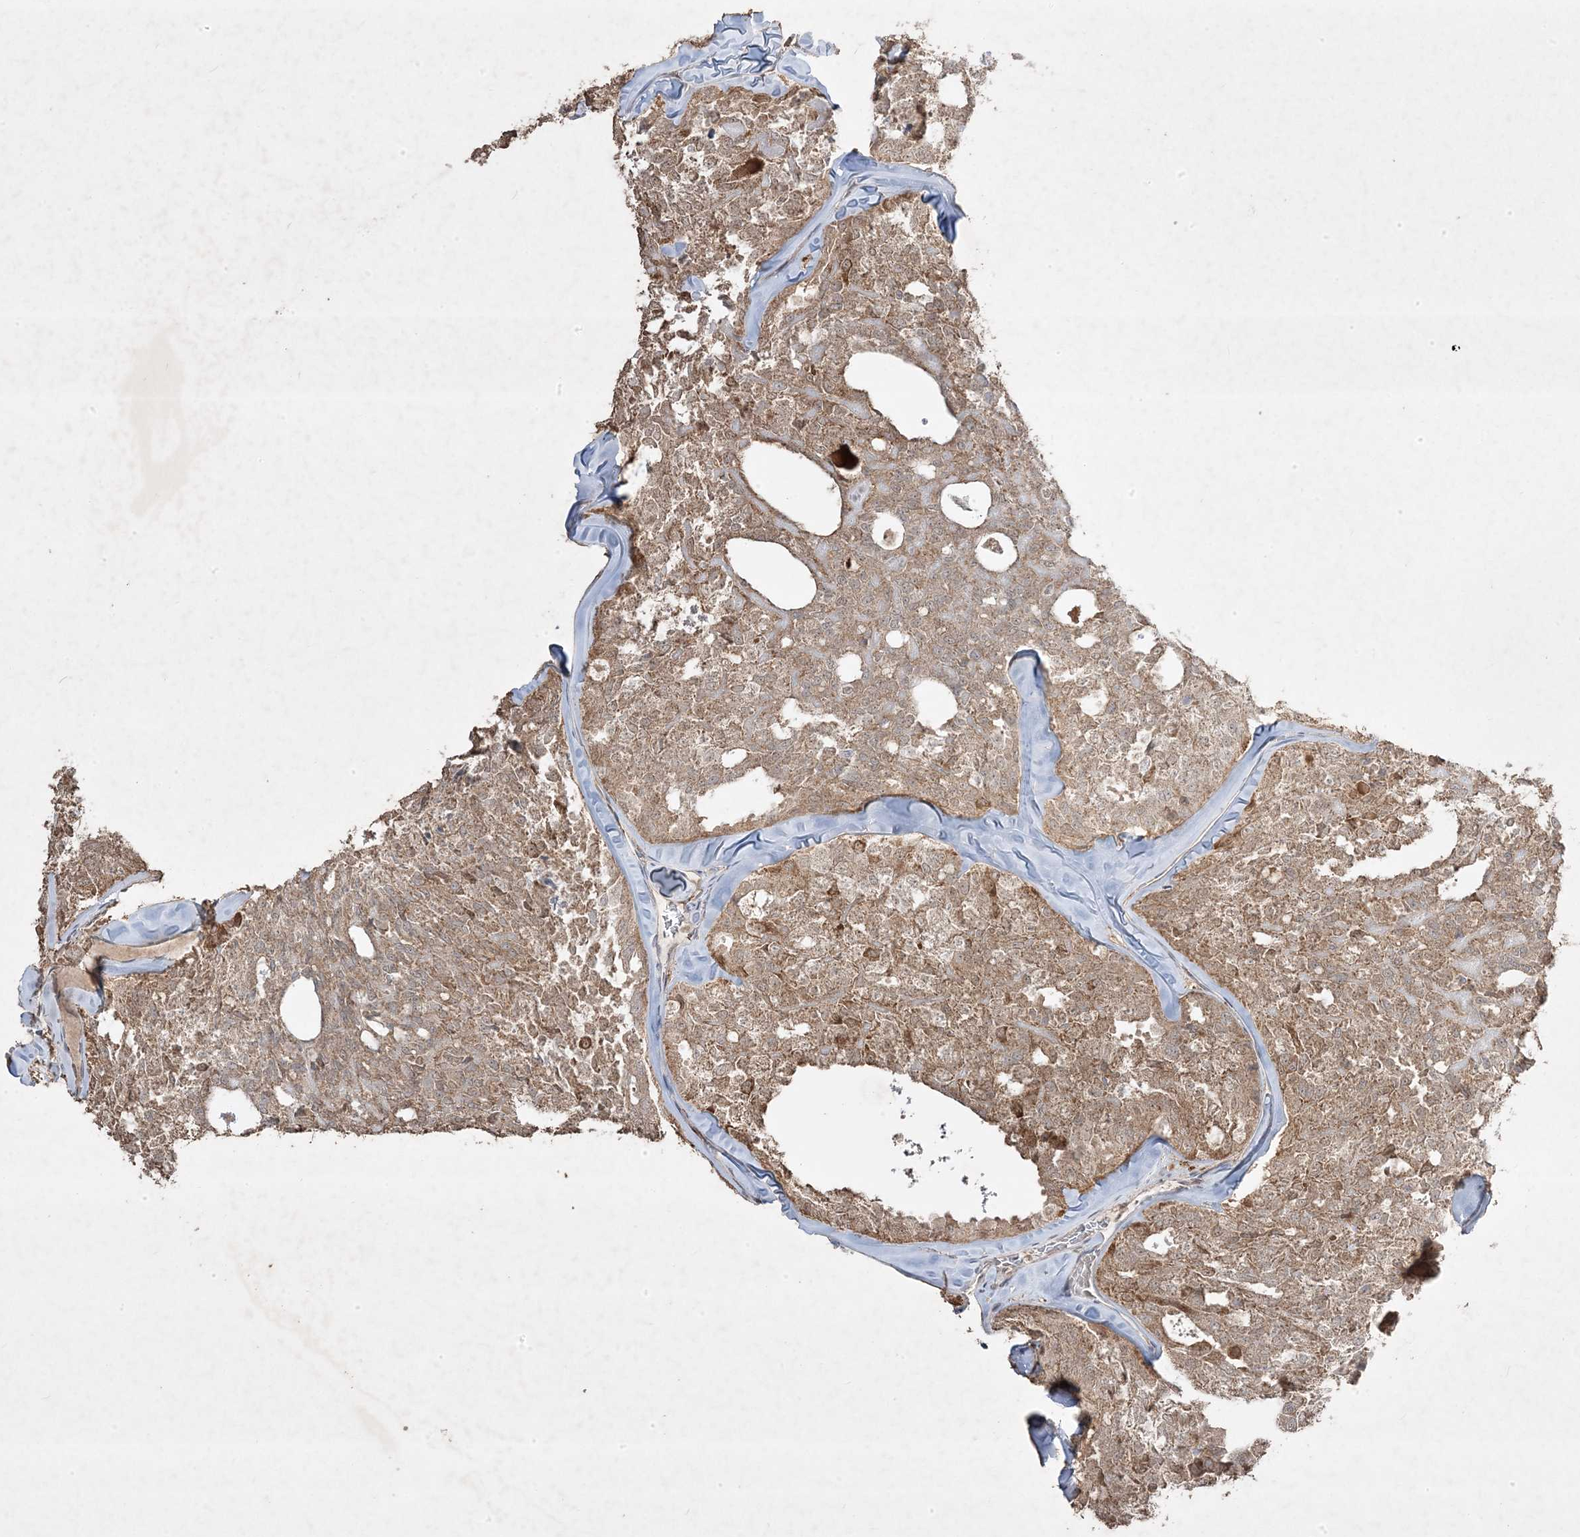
{"staining": {"intensity": "moderate", "quantity": ">75%", "location": "cytoplasmic/membranous"}, "tissue": "thyroid cancer", "cell_type": "Tumor cells", "image_type": "cancer", "snomed": [{"axis": "morphology", "description": "Follicular adenoma carcinoma, NOS"}, {"axis": "topography", "description": "Thyroid gland"}], "caption": "Immunohistochemical staining of human thyroid cancer (follicular adenoma carcinoma) demonstrates medium levels of moderate cytoplasmic/membranous protein positivity in about >75% of tumor cells.", "gene": "RGL4", "patient": {"sex": "male", "age": 75}}